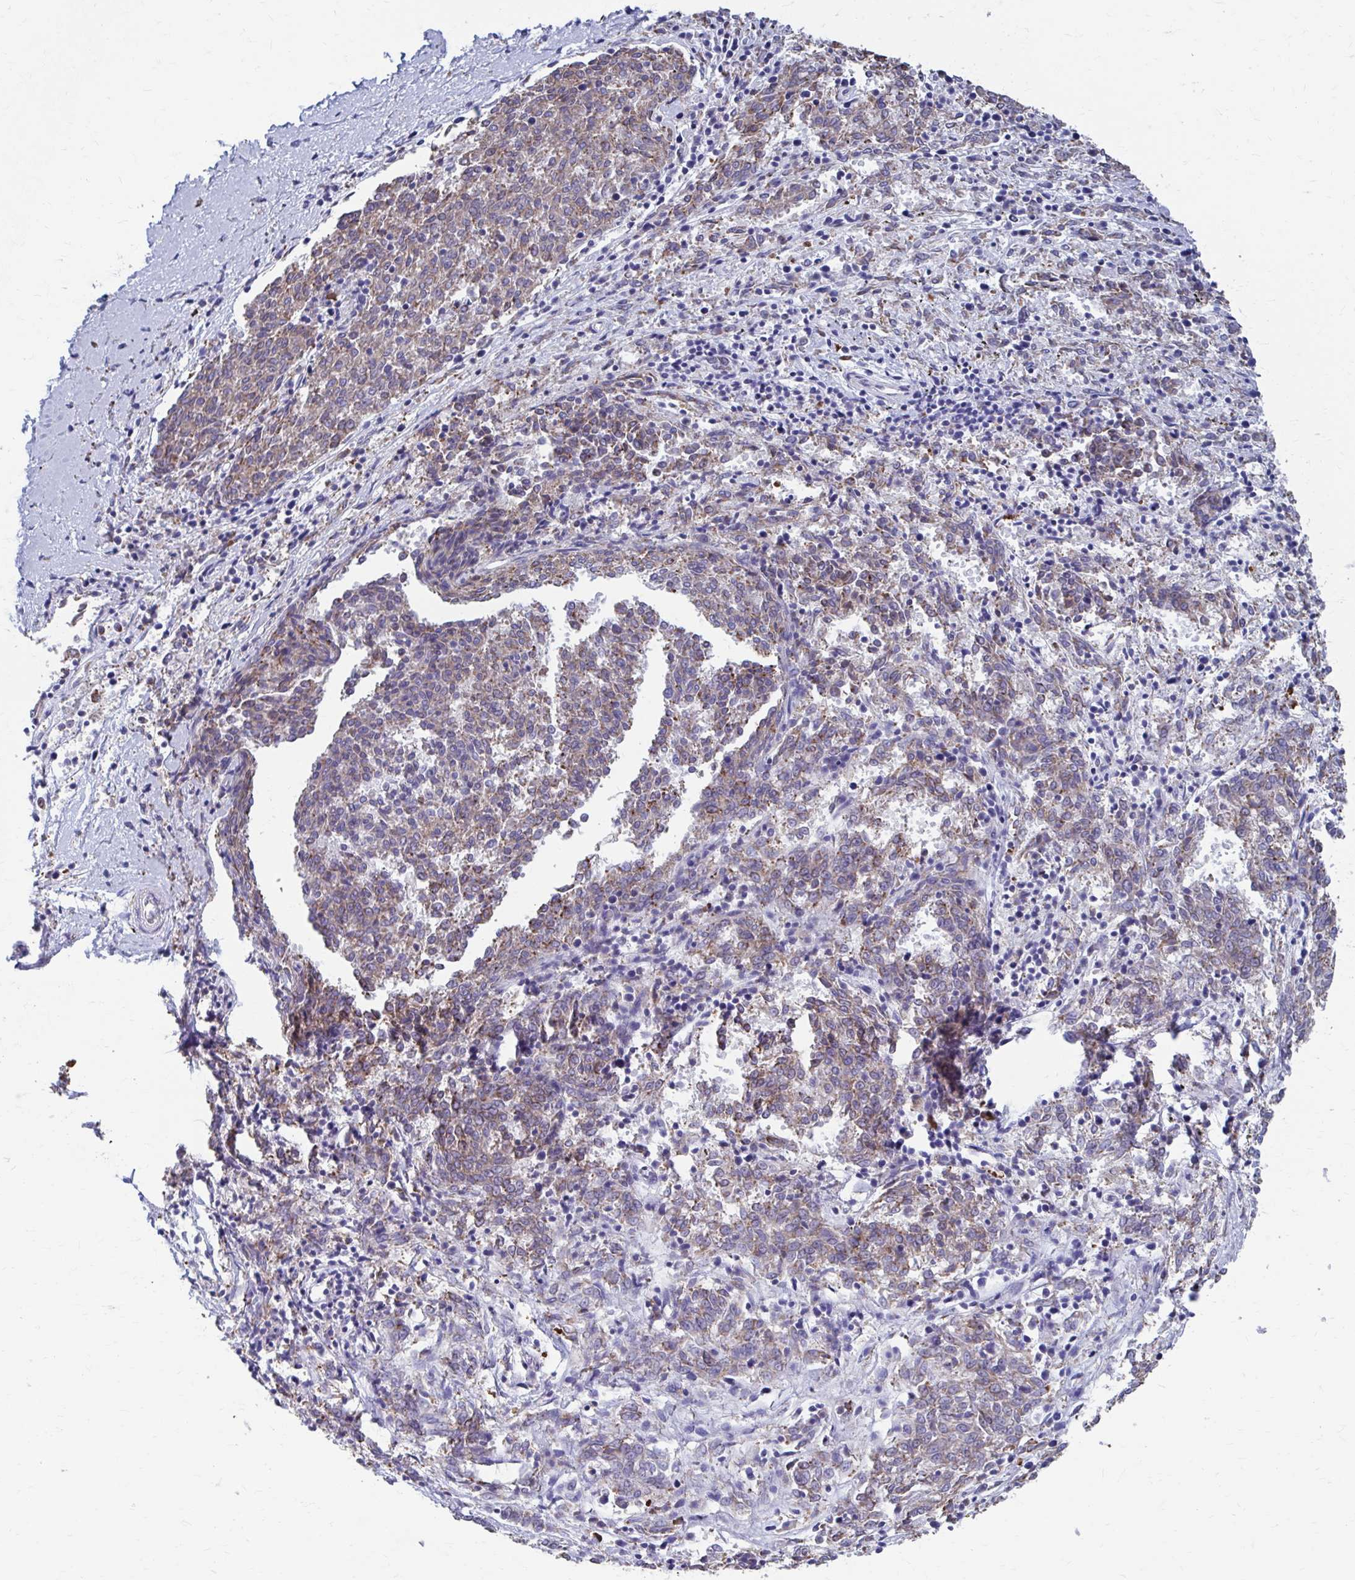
{"staining": {"intensity": "weak", "quantity": ">75%", "location": "cytoplasmic/membranous"}, "tissue": "melanoma", "cell_type": "Tumor cells", "image_type": "cancer", "snomed": [{"axis": "morphology", "description": "Malignant melanoma, NOS"}, {"axis": "topography", "description": "Skin"}], "caption": "Melanoma stained with a brown dye exhibits weak cytoplasmic/membranous positive expression in about >75% of tumor cells.", "gene": "FKBP2", "patient": {"sex": "female", "age": 72}}